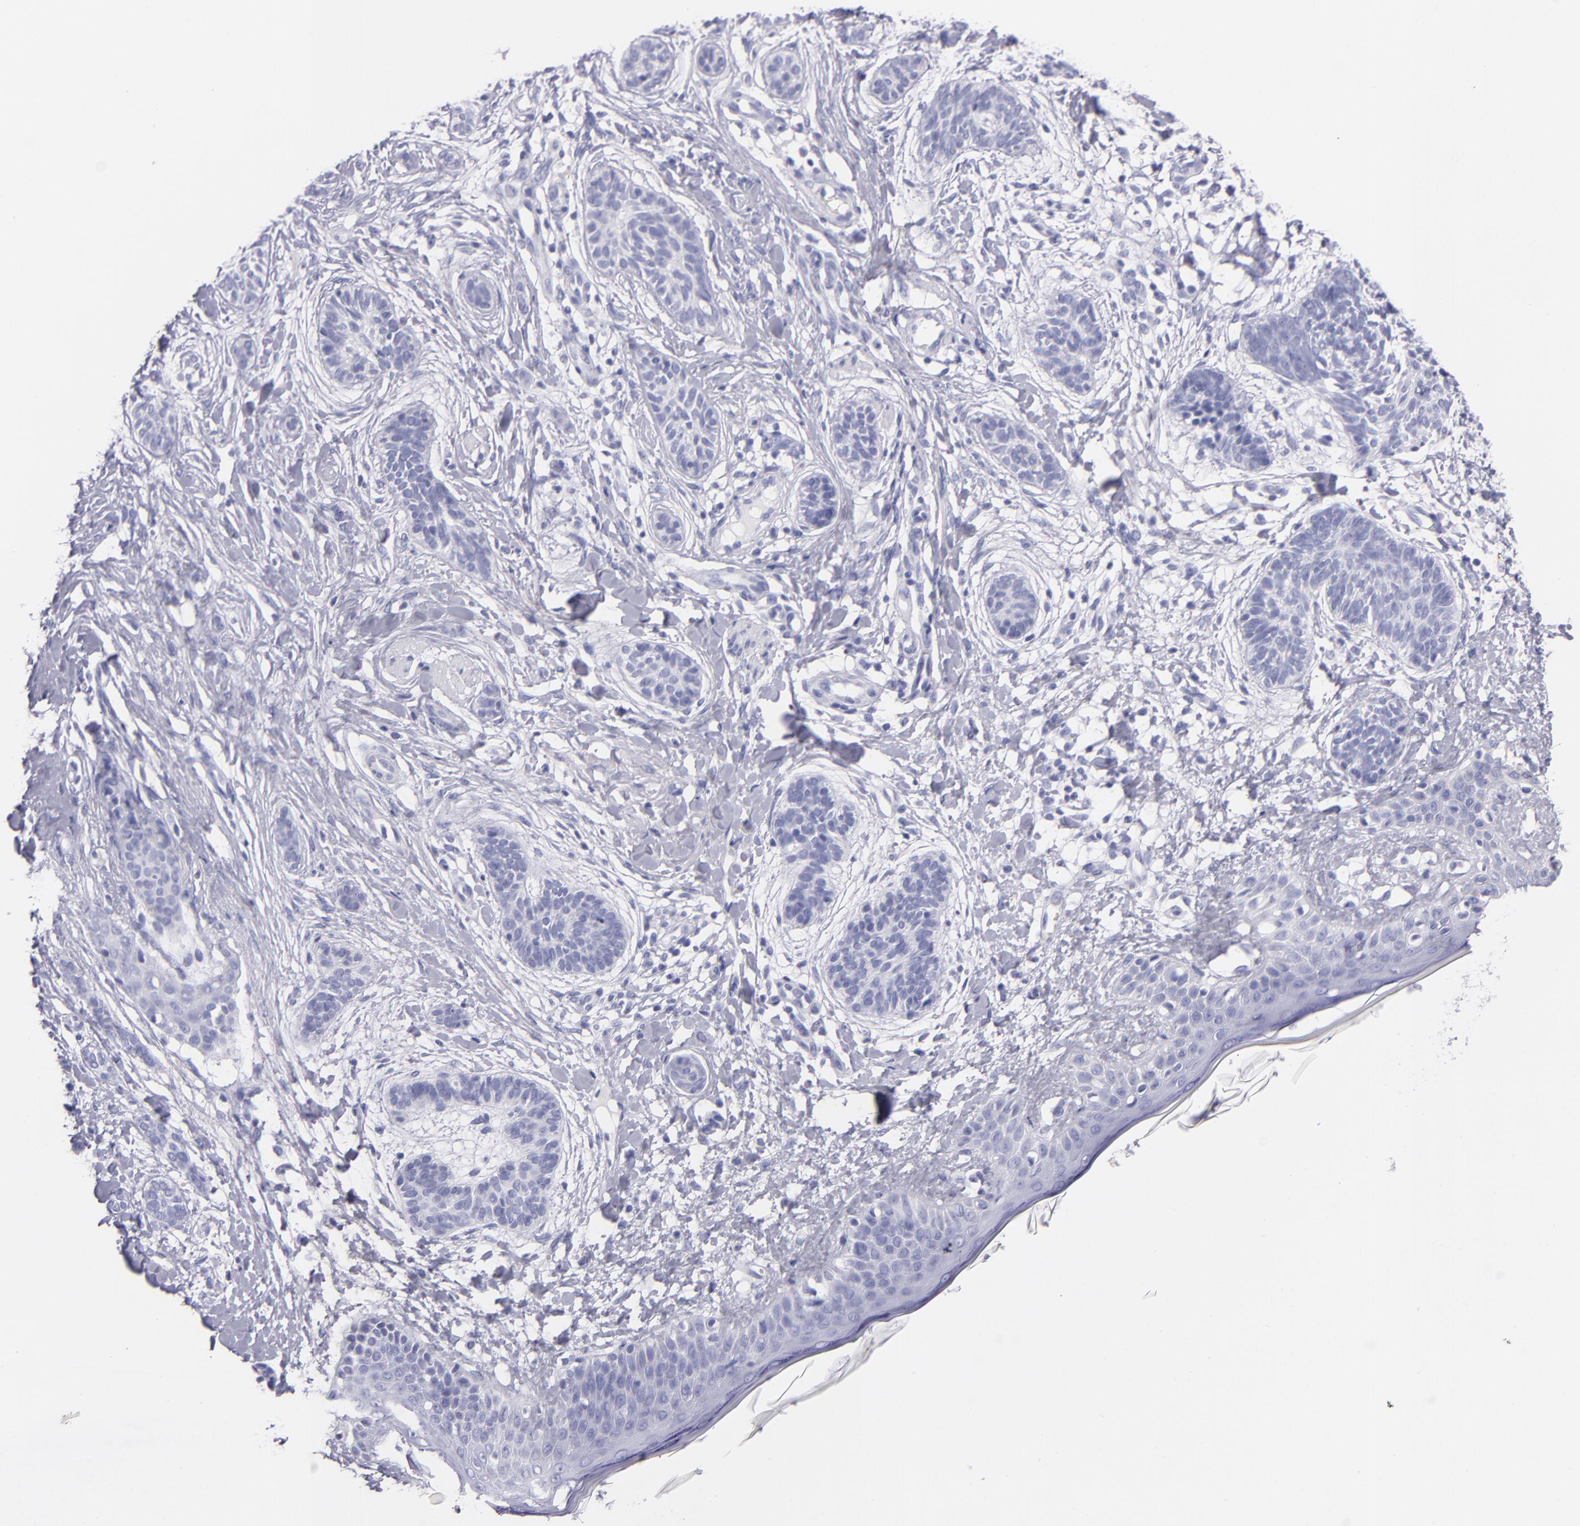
{"staining": {"intensity": "negative", "quantity": "none", "location": "none"}, "tissue": "skin cancer", "cell_type": "Tumor cells", "image_type": "cancer", "snomed": [{"axis": "morphology", "description": "Normal tissue, NOS"}, {"axis": "morphology", "description": "Basal cell carcinoma"}, {"axis": "topography", "description": "Skin"}], "caption": "There is no significant staining in tumor cells of skin basal cell carcinoma.", "gene": "MUC5AC", "patient": {"sex": "male", "age": 63}}